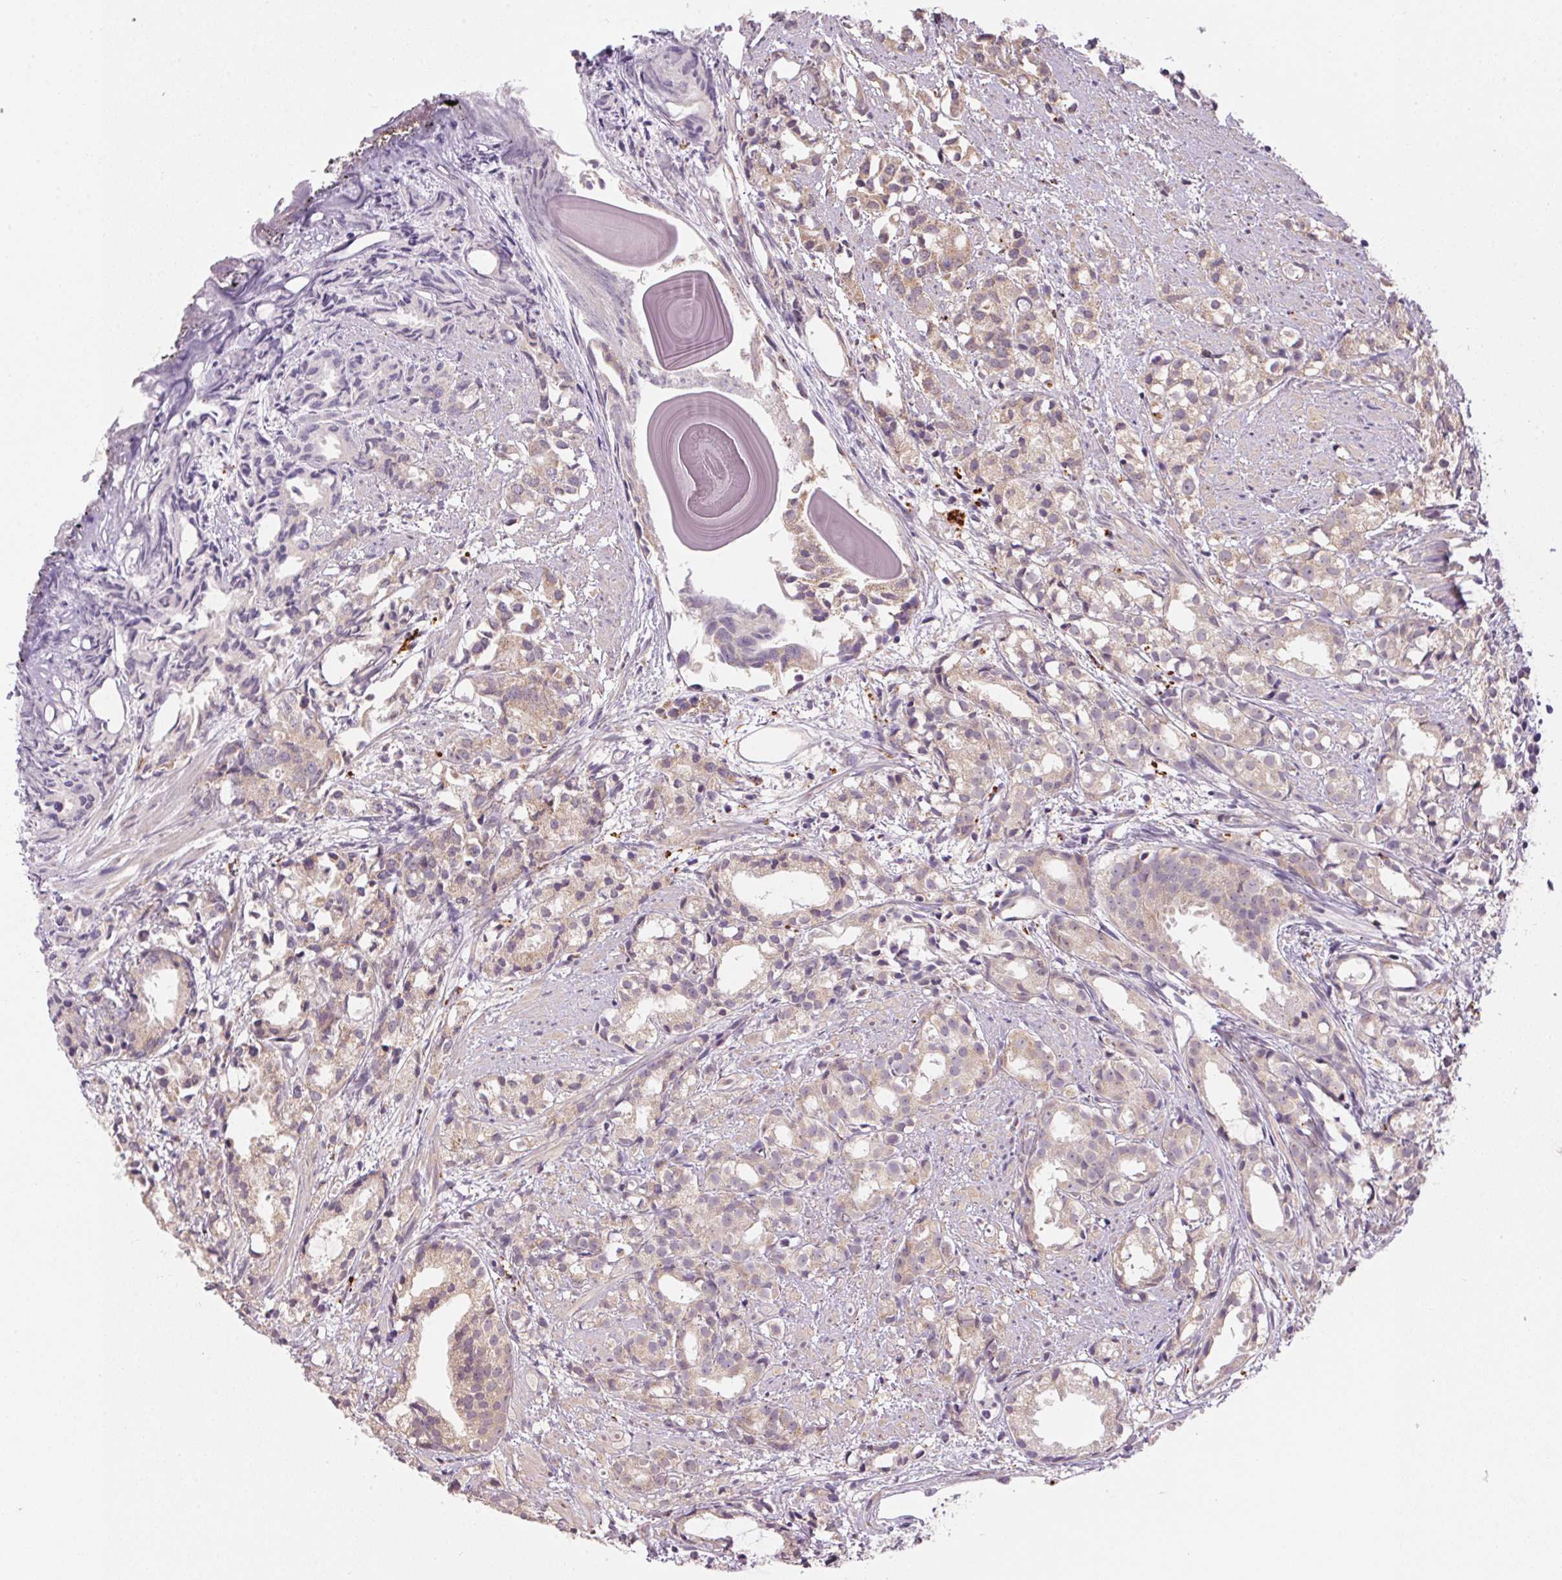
{"staining": {"intensity": "weak", "quantity": ">75%", "location": "cytoplasmic/membranous"}, "tissue": "prostate cancer", "cell_type": "Tumor cells", "image_type": "cancer", "snomed": [{"axis": "morphology", "description": "Adenocarcinoma, High grade"}, {"axis": "topography", "description": "Prostate"}], "caption": "Weak cytoplasmic/membranous protein expression is seen in approximately >75% of tumor cells in prostate cancer.", "gene": "ADH5", "patient": {"sex": "male", "age": 79}}